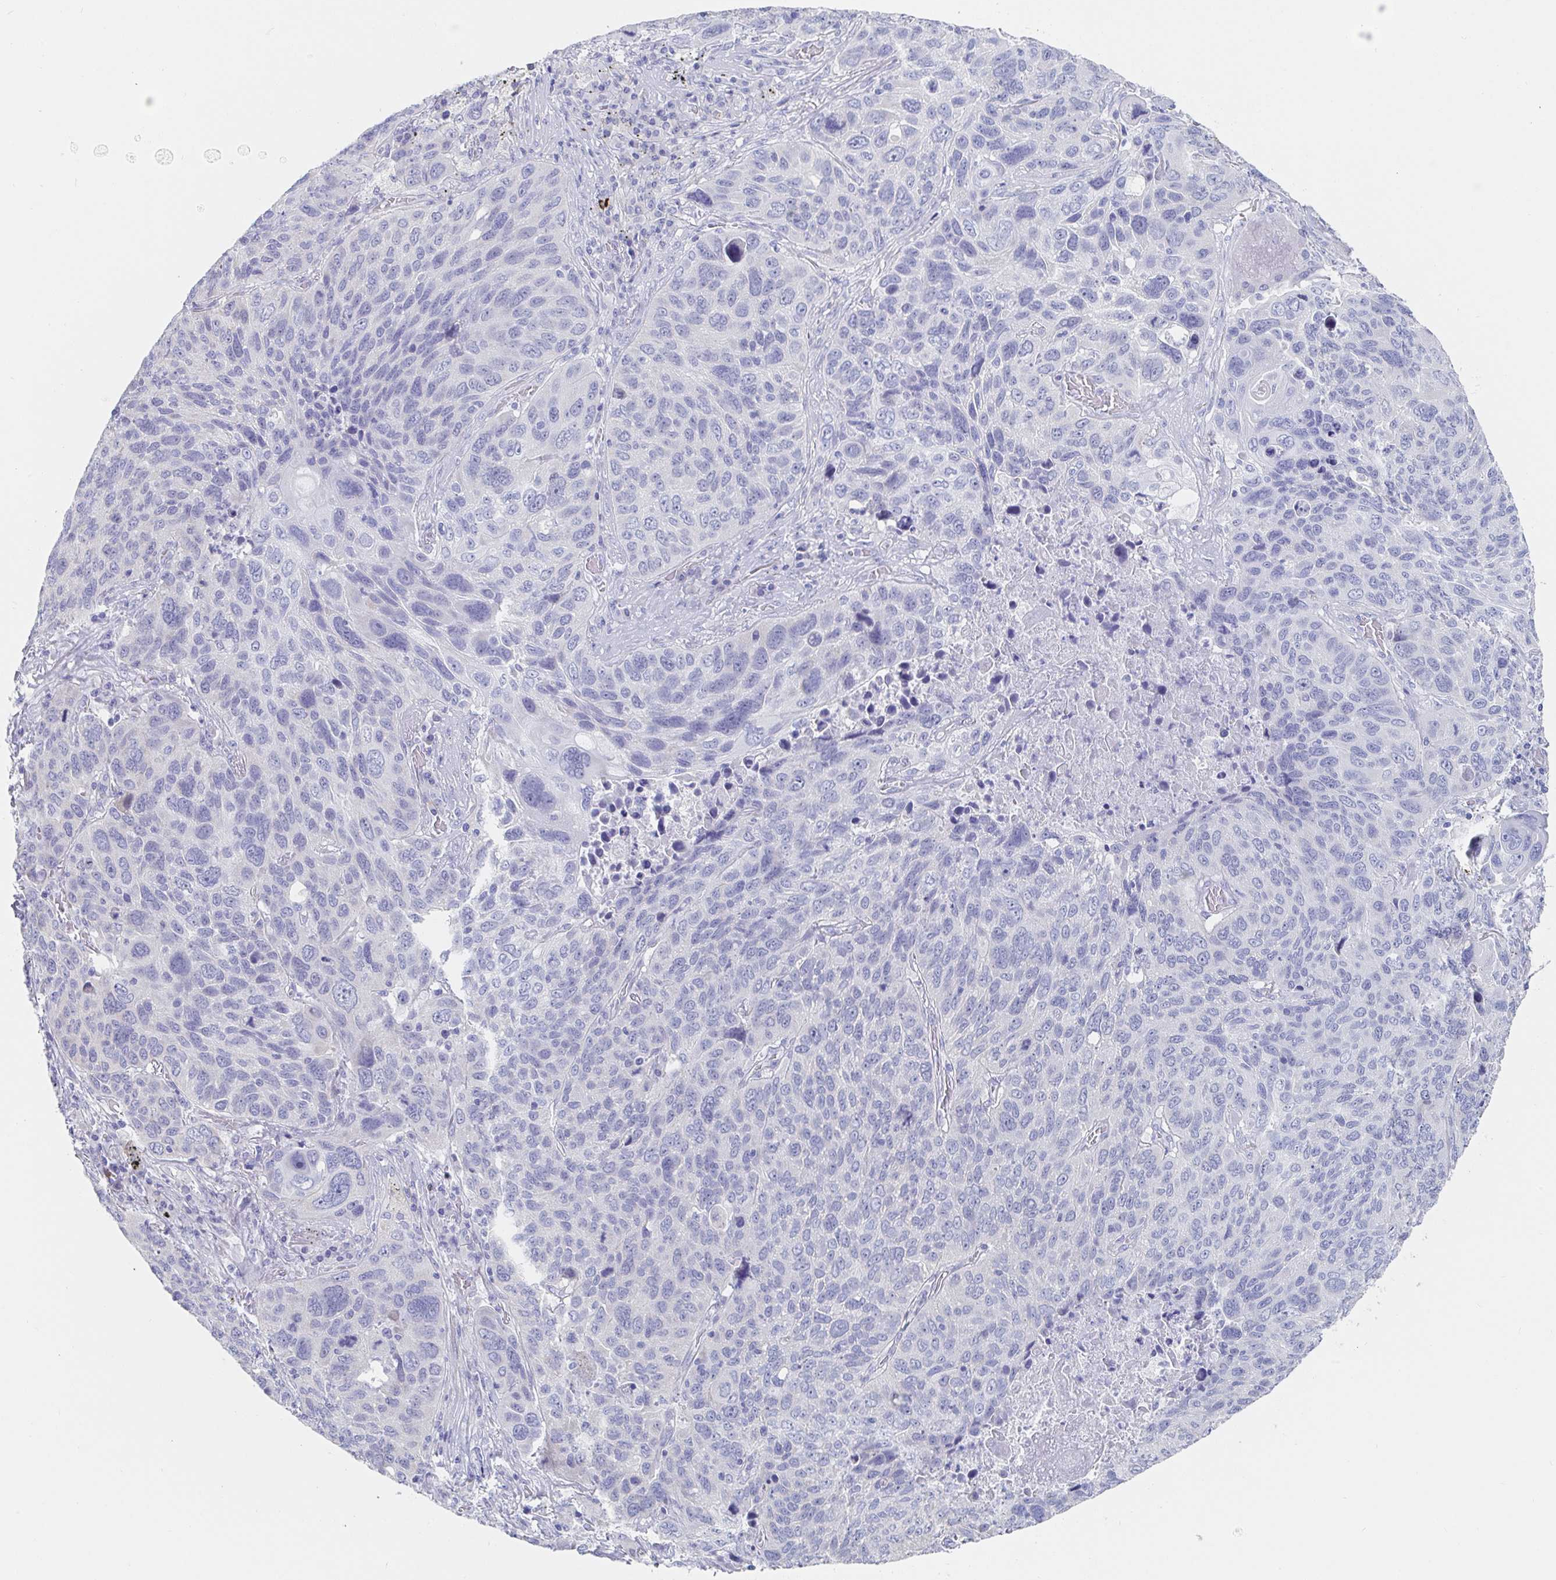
{"staining": {"intensity": "negative", "quantity": "none", "location": "none"}, "tissue": "lung cancer", "cell_type": "Tumor cells", "image_type": "cancer", "snomed": [{"axis": "morphology", "description": "Squamous cell carcinoma, NOS"}, {"axis": "topography", "description": "Lung"}], "caption": "A photomicrograph of human lung cancer (squamous cell carcinoma) is negative for staining in tumor cells.", "gene": "PACSIN1", "patient": {"sex": "male", "age": 68}}